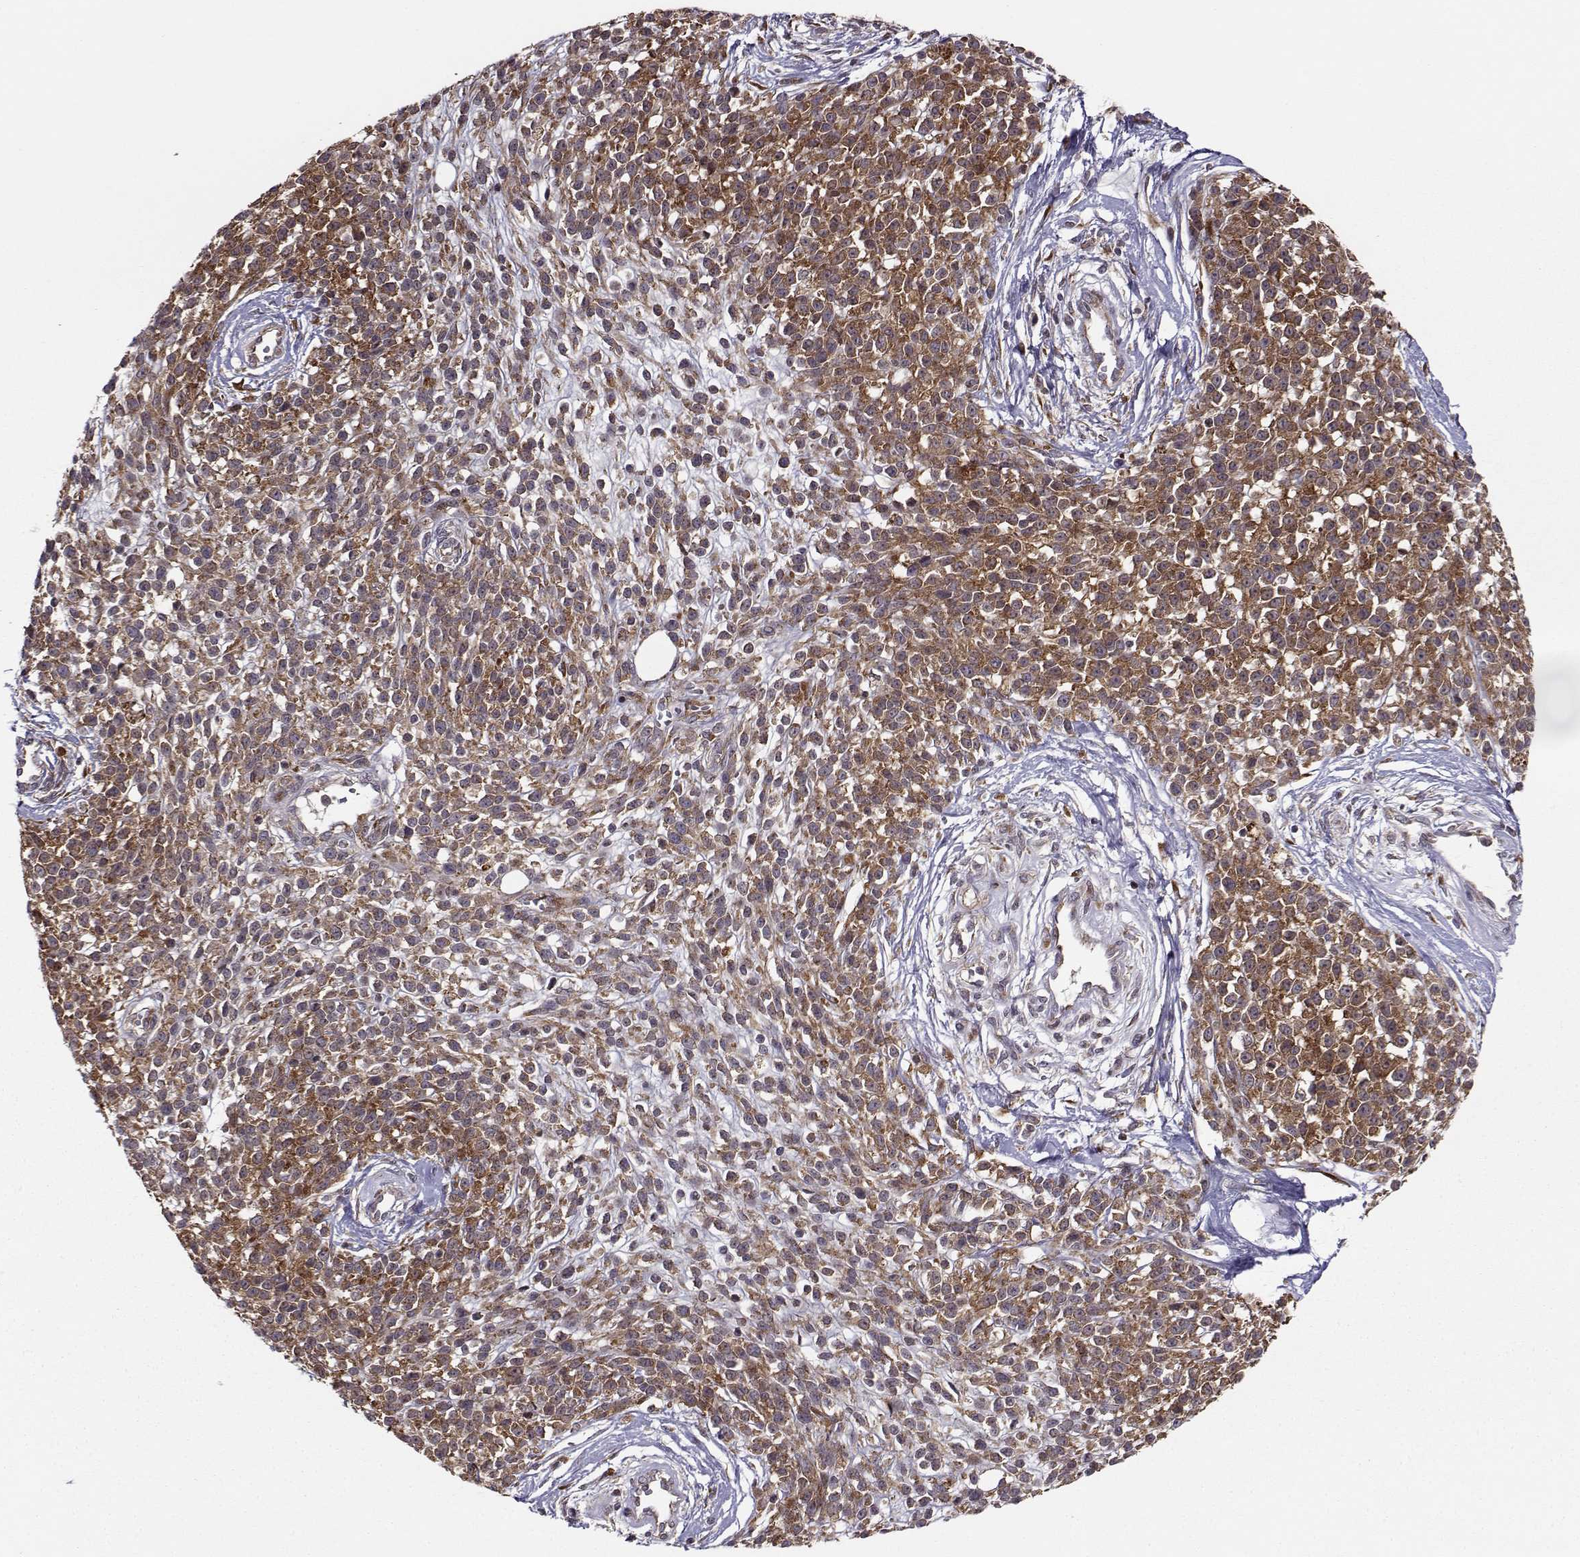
{"staining": {"intensity": "strong", "quantity": ">75%", "location": "cytoplasmic/membranous"}, "tissue": "melanoma", "cell_type": "Tumor cells", "image_type": "cancer", "snomed": [{"axis": "morphology", "description": "Malignant melanoma, NOS"}, {"axis": "topography", "description": "Skin"}, {"axis": "topography", "description": "Skin of trunk"}], "caption": "Protein expression analysis of melanoma displays strong cytoplasmic/membranous expression in approximately >75% of tumor cells.", "gene": "RPL31", "patient": {"sex": "male", "age": 74}}